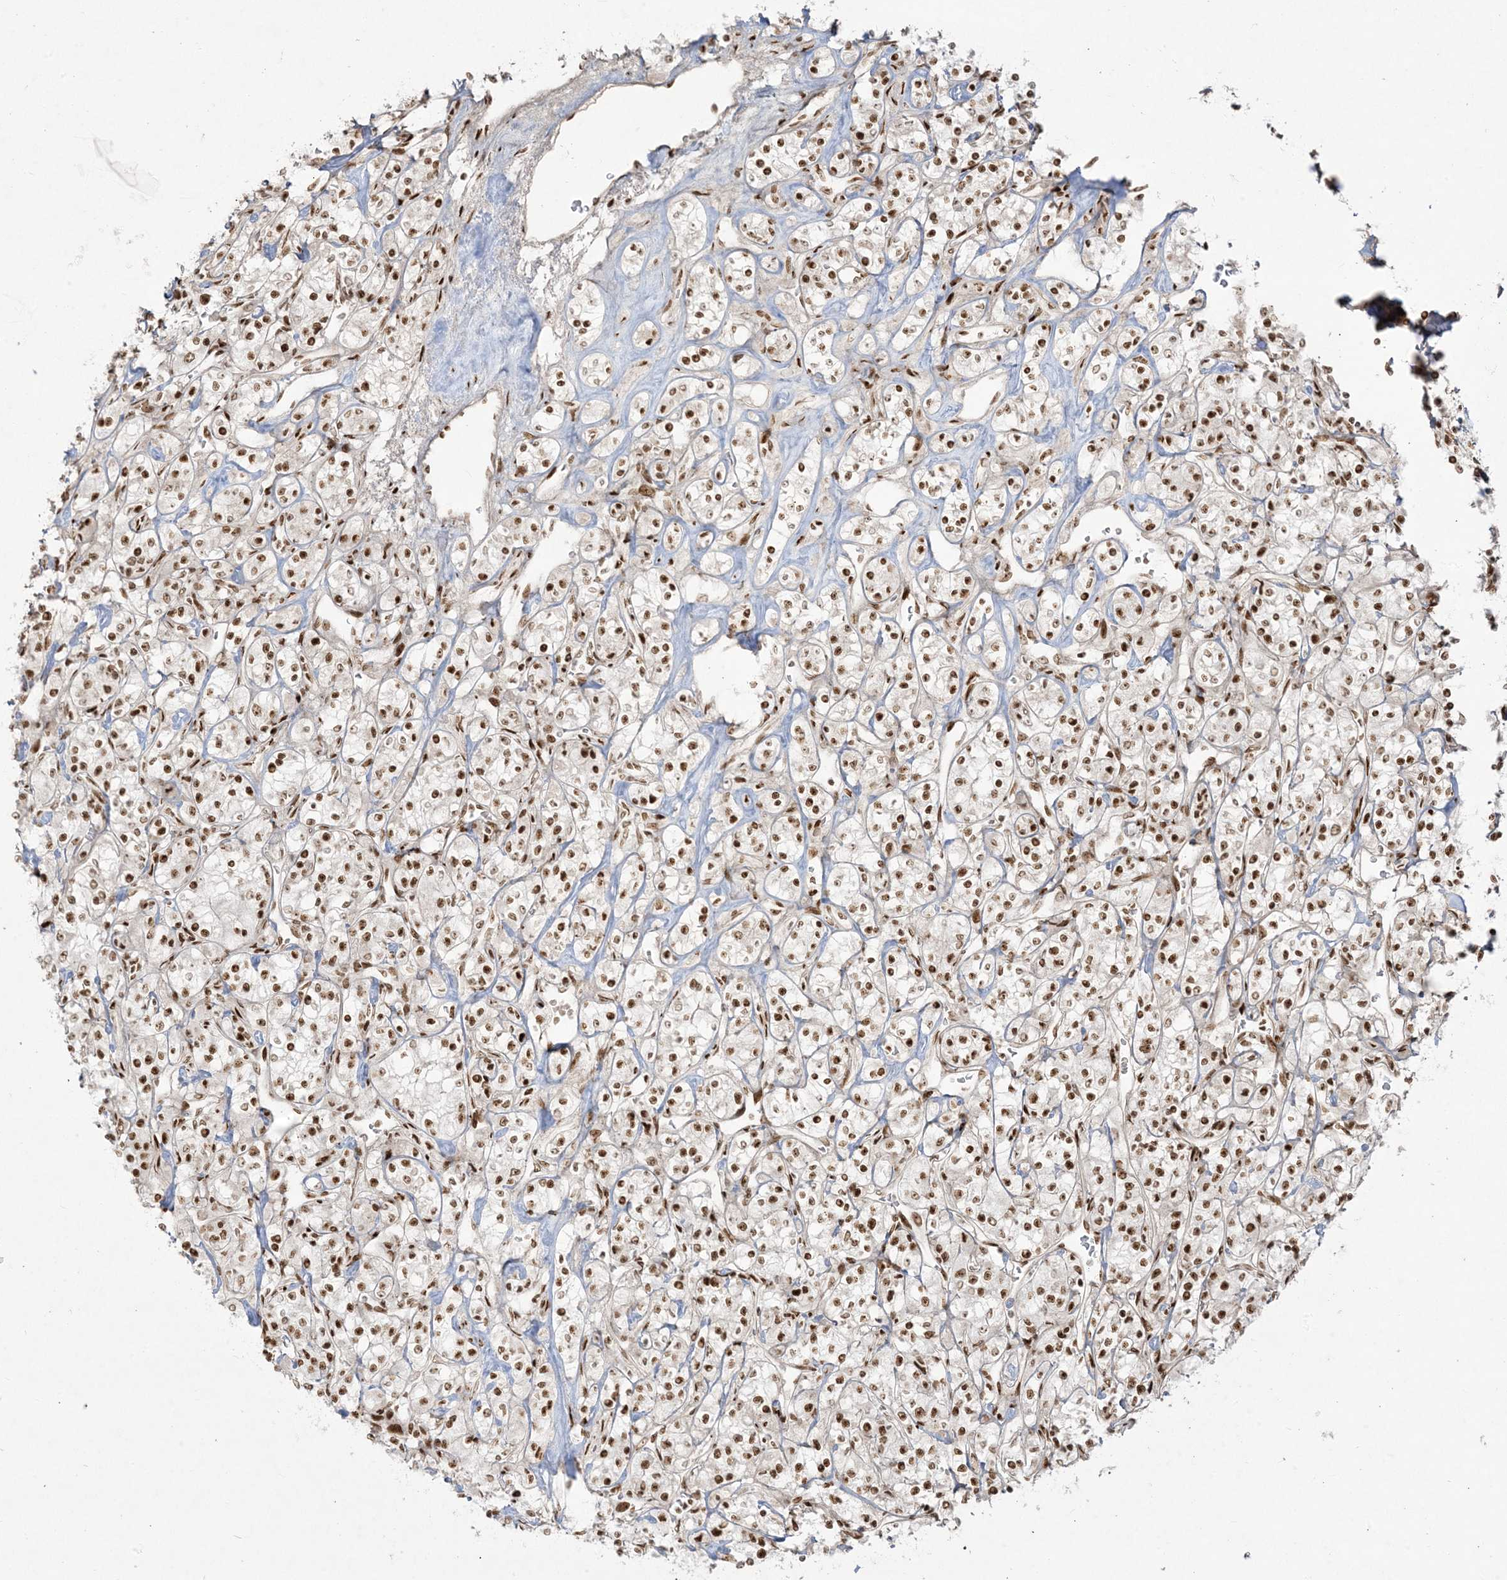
{"staining": {"intensity": "moderate", "quantity": ">75%", "location": "nuclear"}, "tissue": "renal cancer", "cell_type": "Tumor cells", "image_type": "cancer", "snomed": [{"axis": "morphology", "description": "Adenocarcinoma, NOS"}, {"axis": "topography", "description": "Kidney"}], "caption": "A brown stain highlights moderate nuclear positivity of a protein in renal cancer (adenocarcinoma) tumor cells.", "gene": "RBM10", "patient": {"sex": "male", "age": 77}}